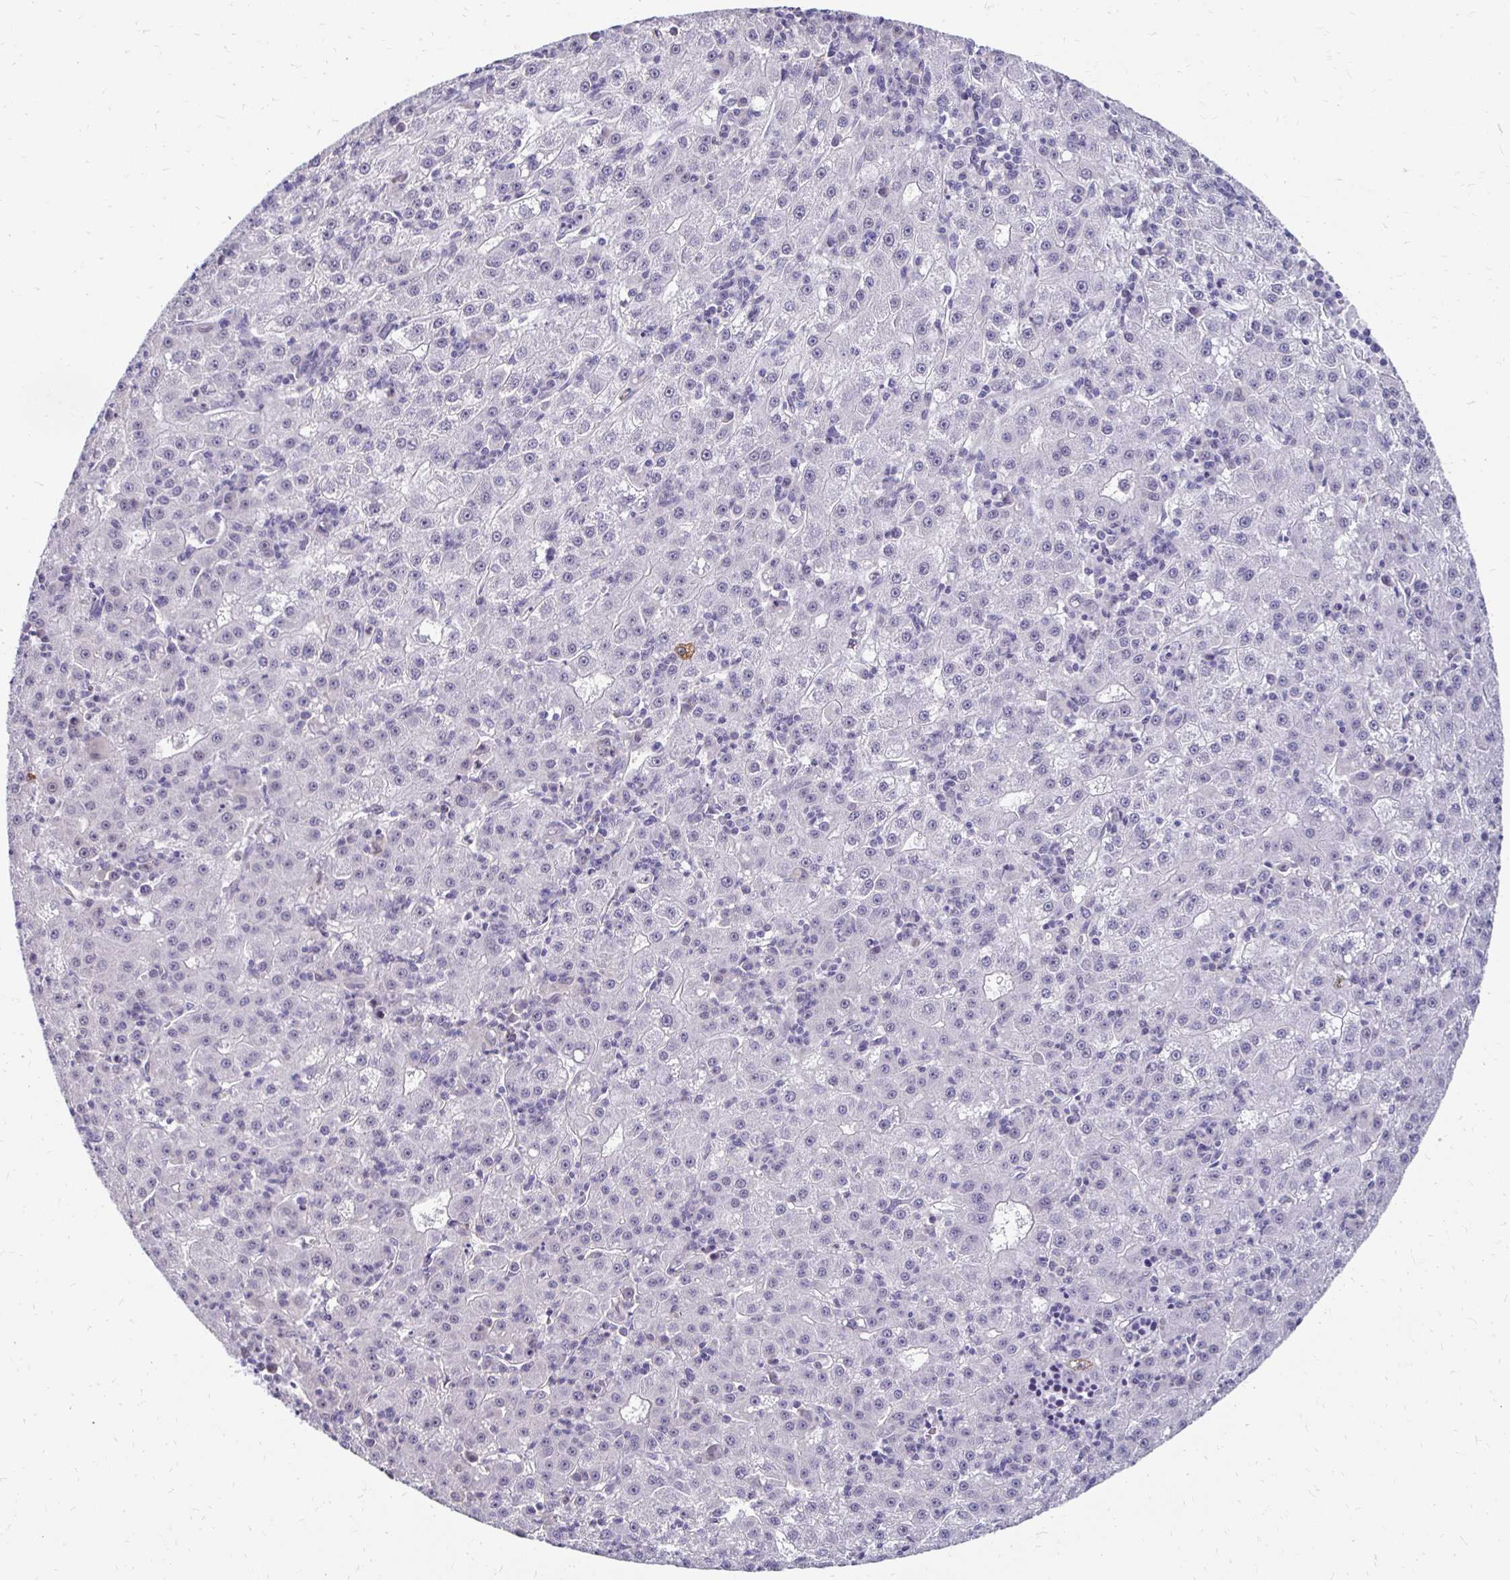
{"staining": {"intensity": "negative", "quantity": "none", "location": "none"}, "tissue": "liver cancer", "cell_type": "Tumor cells", "image_type": "cancer", "snomed": [{"axis": "morphology", "description": "Carcinoma, Hepatocellular, NOS"}, {"axis": "topography", "description": "Liver"}], "caption": "A high-resolution photomicrograph shows immunohistochemistry (IHC) staining of liver cancer, which reveals no significant expression in tumor cells. (DAB immunohistochemistry (IHC), high magnification).", "gene": "PADI2", "patient": {"sex": "male", "age": 76}}